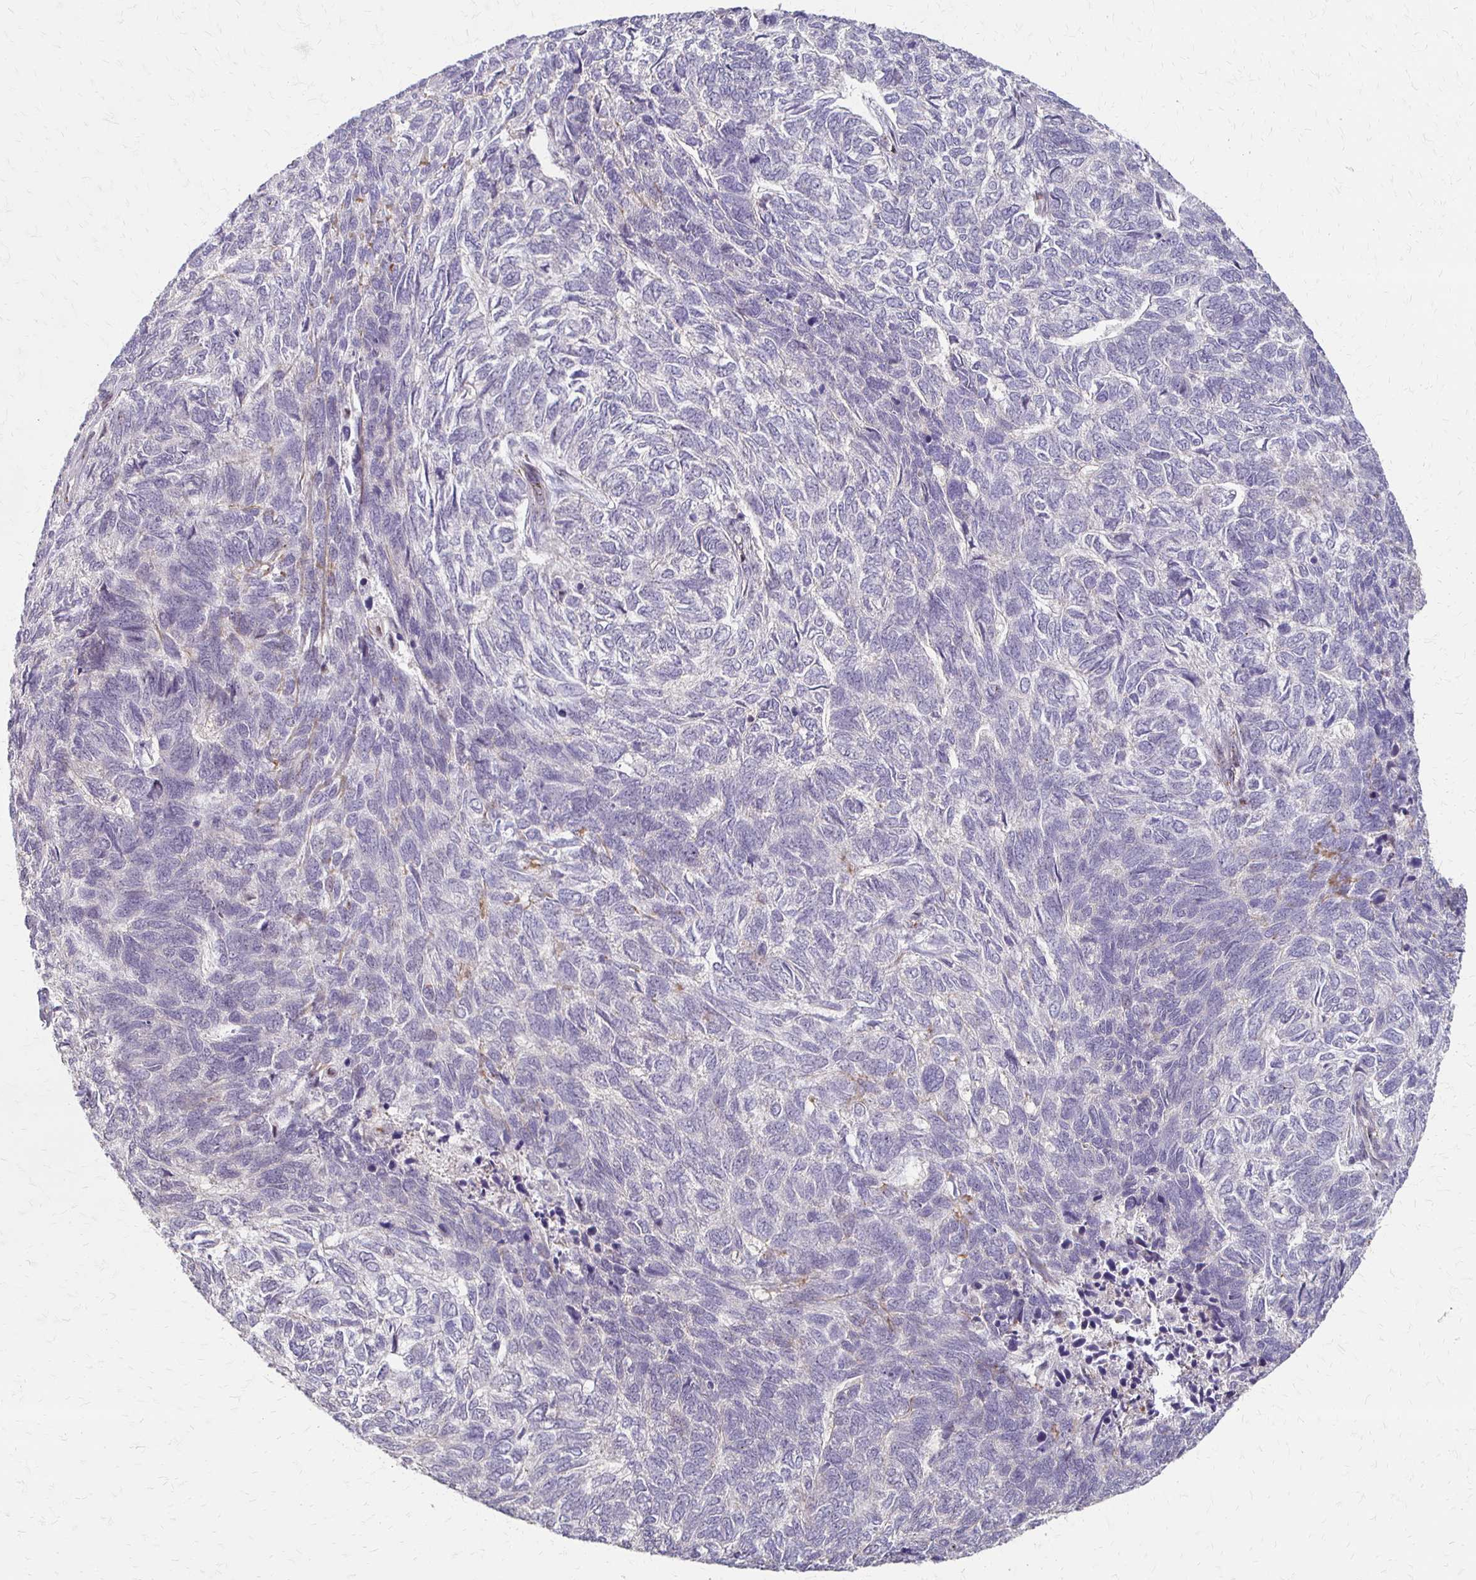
{"staining": {"intensity": "negative", "quantity": "none", "location": "none"}, "tissue": "skin cancer", "cell_type": "Tumor cells", "image_type": "cancer", "snomed": [{"axis": "morphology", "description": "Basal cell carcinoma"}, {"axis": "topography", "description": "Skin"}], "caption": "High magnification brightfield microscopy of skin cancer stained with DAB (3,3'-diaminobenzidine) (brown) and counterstained with hematoxylin (blue): tumor cells show no significant expression. (Immunohistochemistry, brightfield microscopy, high magnification).", "gene": "CFL2", "patient": {"sex": "female", "age": 65}}